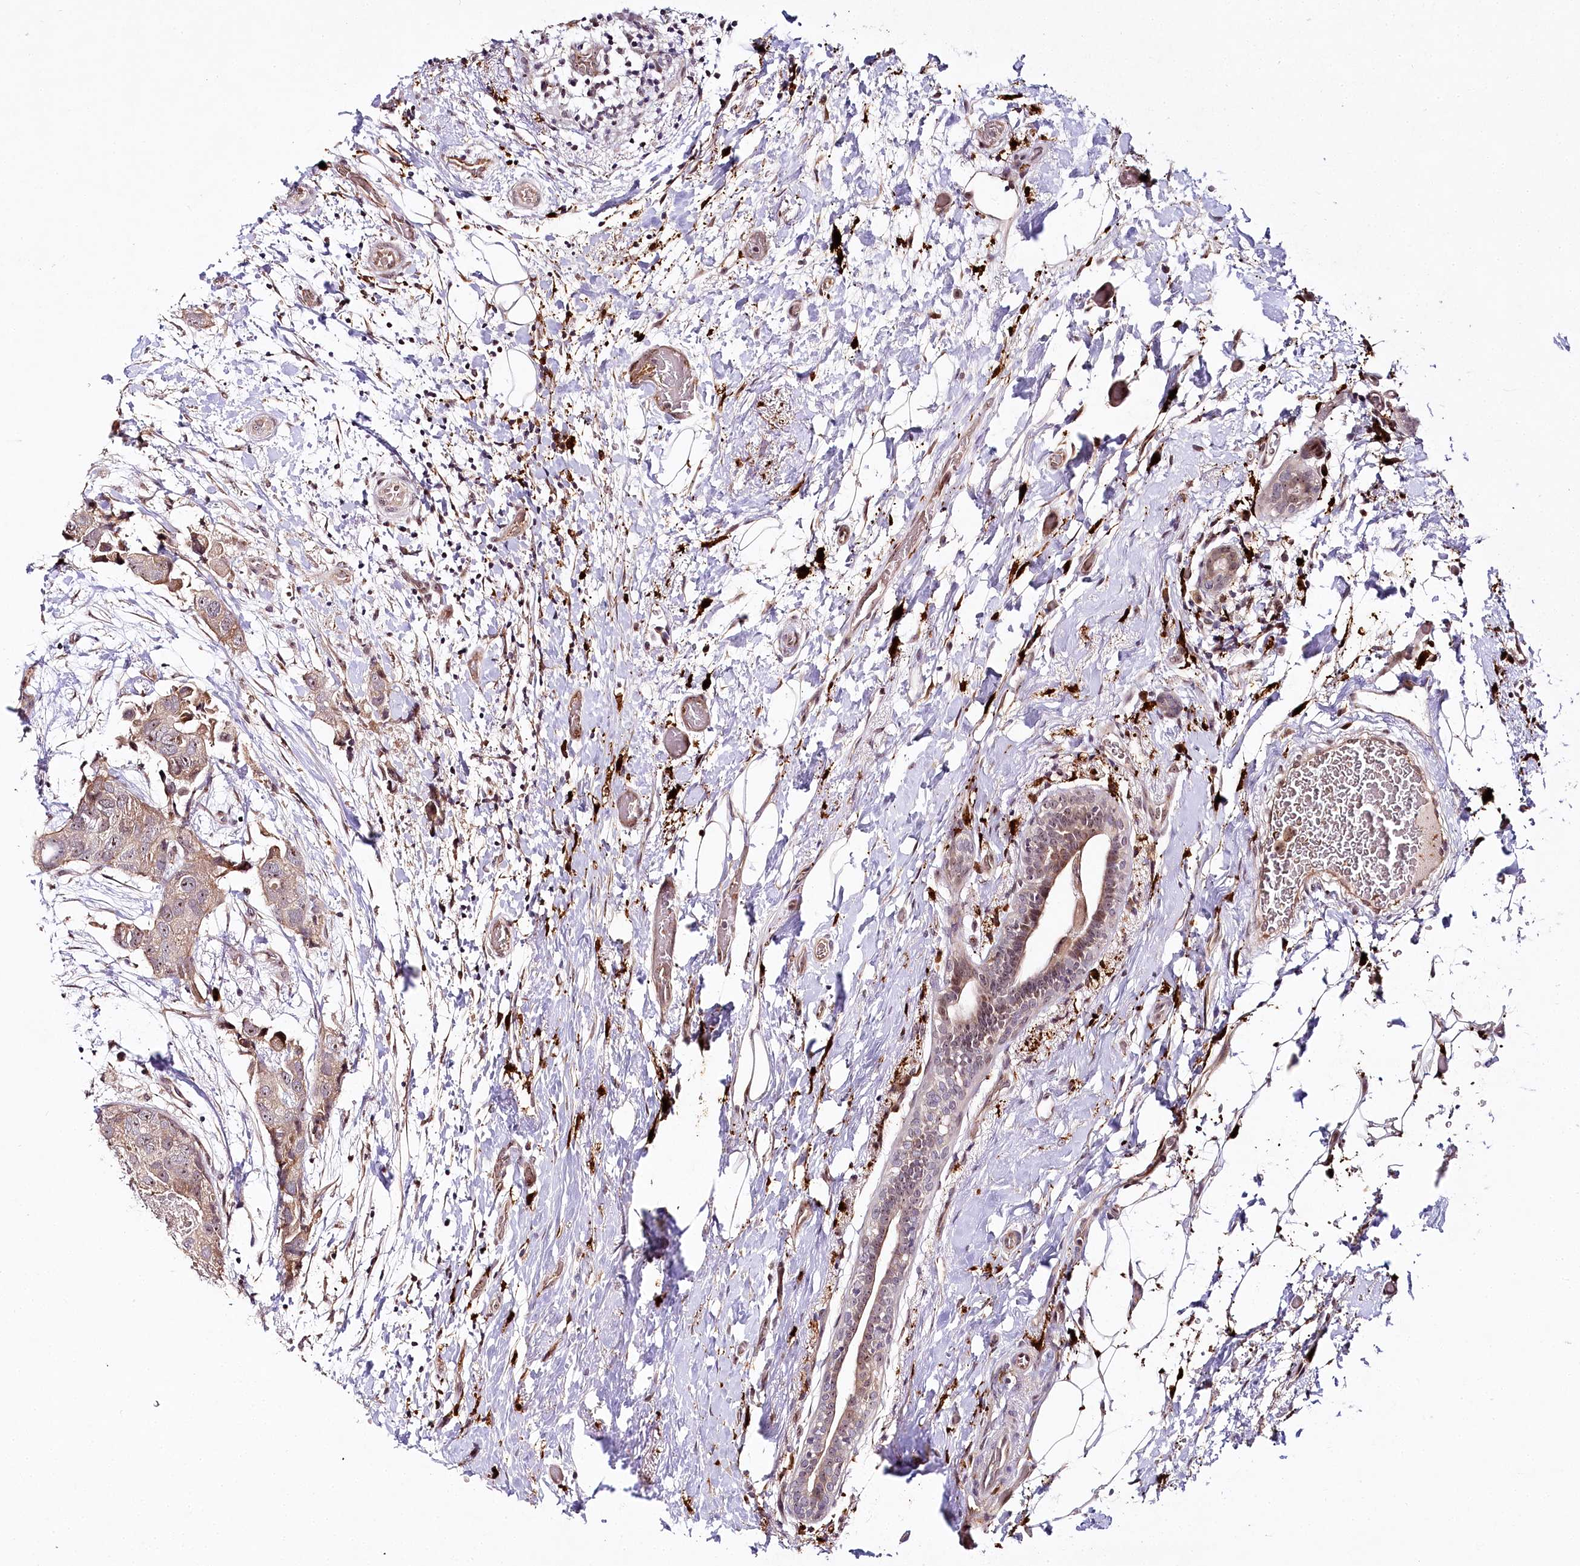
{"staining": {"intensity": "weak", "quantity": "25%-75%", "location": "cytoplasmic/membranous,nuclear"}, "tissue": "breast cancer", "cell_type": "Tumor cells", "image_type": "cancer", "snomed": [{"axis": "morphology", "description": "Duct carcinoma"}, {"axis": "topography", "description": "Breast"}], "caption": "Protein staining displays weak cytoplasmic/membranous and nuclear expression in about 25%-75% of tumor cells in breast cancer (intraductal carcinoma).", "gene": "WDR36", "patient": {"sex": "female", "age": 62}}